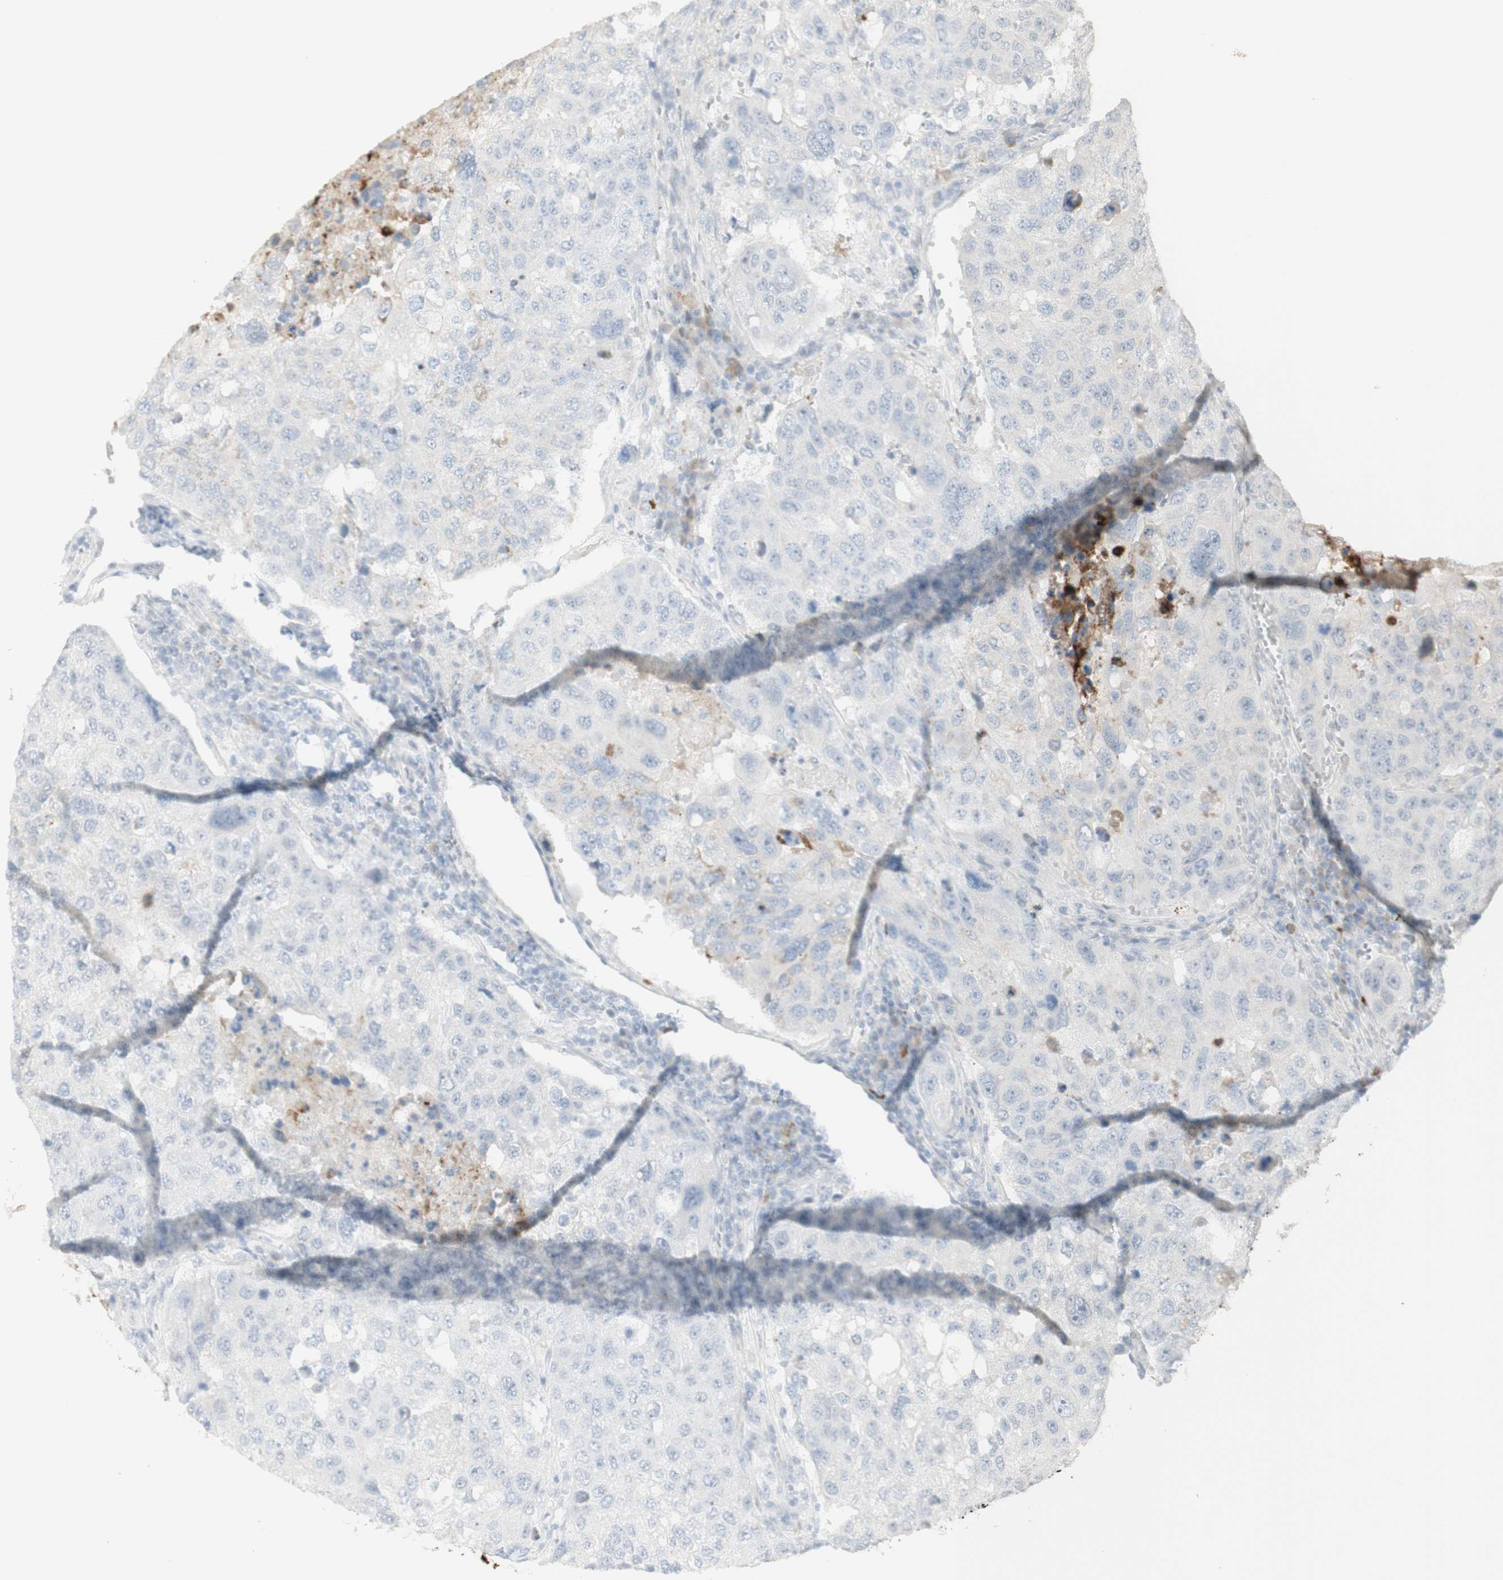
{"staining": {"intensity": "negative", "quantity": "none", "location": "none"}, "tissue": "urothelial cancer", "cell_type": "Tumor cells", "image_type": "cancer", "snomed": [{"axis": "morphology", "description": "Urothelial carcinoma, High grade"}, {"axis": "topography", "description": "Lymph node"}, {"axis": "topography", "description": "Urinary bladder"}], "caption": "Tumor cells show no significant protein positivity in urothelial cancer.", "gene": "NDST4", "patient": {"sex": "male", "age": 51}}